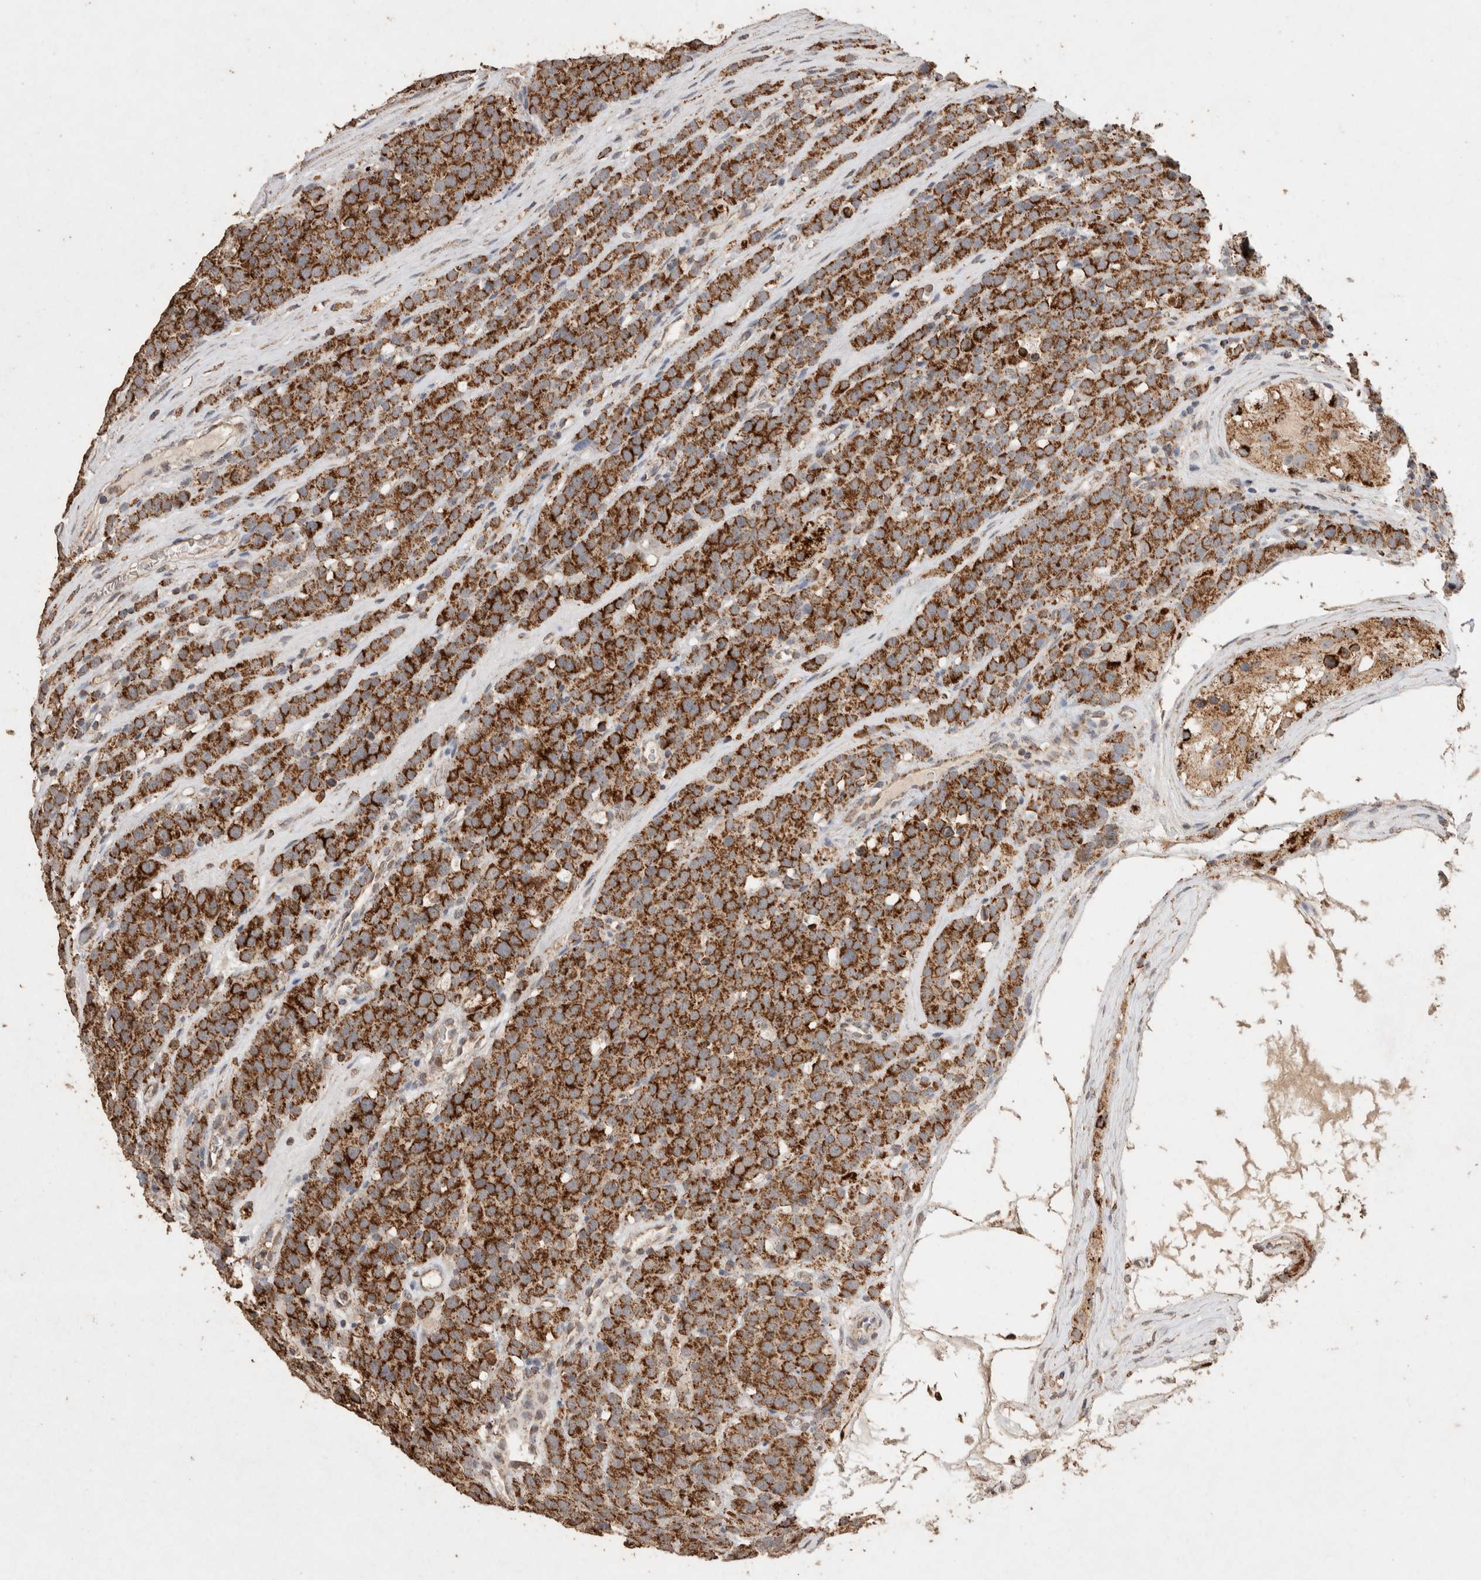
{"staining": {"intensity": "strong", "quantity": ">75%", "location": "cytoplasmic/membranous"}, "tissue": "testis cancer", "cell_type": "Tumor cells", "image_type": "cancer", "snomed": [{"axis": "morphology", "description": "Seminoma, NOS"}, {"axis": "topography", "description": "Testis"}], "caption": "Testis cancer stained with DAB (3,3'-diaminobenzidine) IHC displays high levels of strong cytoplasmic/membranous staining in about >75% of tumor cells.", "gene": "ACADM", "patient": {"sex": "male", "age": 71}}